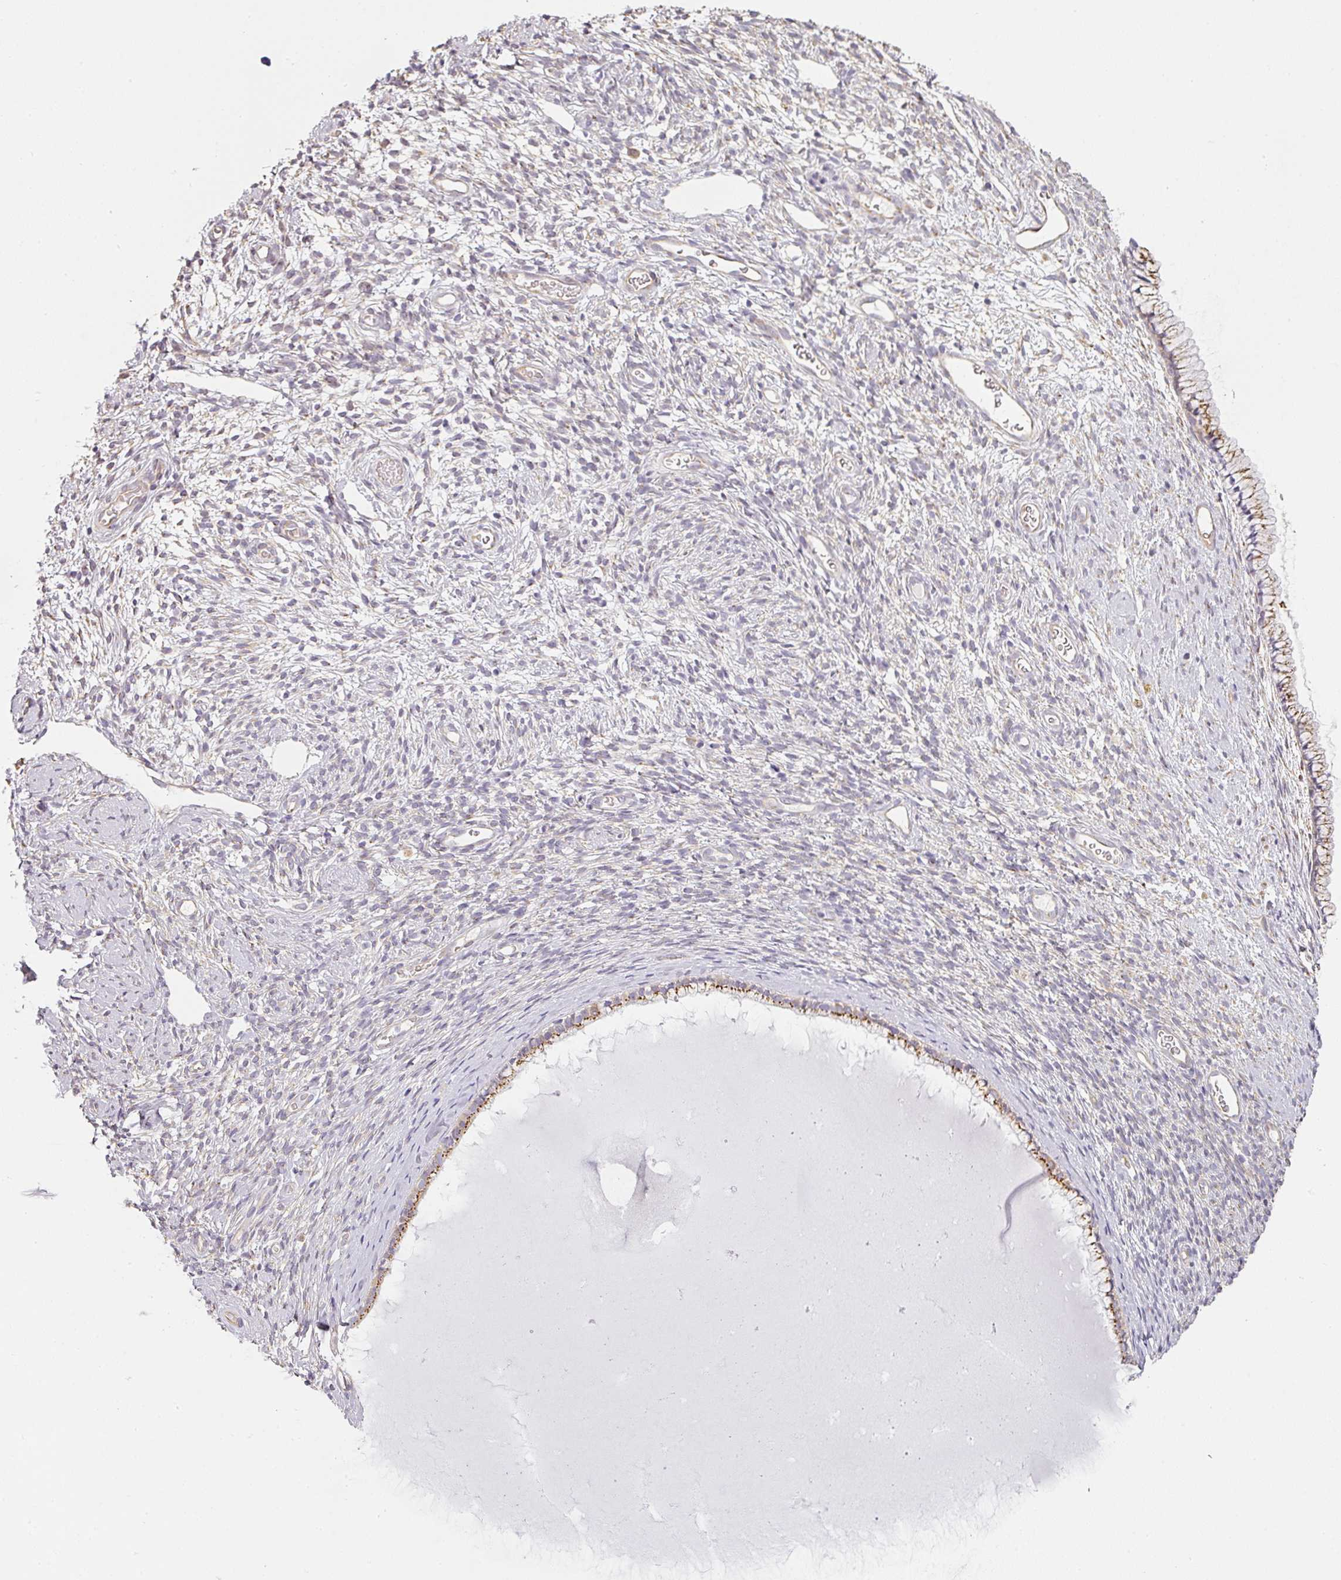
{"staining": {"intensity": "moderate", "quantity": ">75%", "location": "cytoplasmic/membranous"}, "tissue": "cervix", "cell_type": "Glandular cells", "image_type": "normal", "snomed": [{"axis": "morphology", "description": "Normal tissue, NOS"}, {"axis": "topography", "description": "Cervix"}], "caption": "IHC (DAB) staining of unremarkable human cervix shows moderate cytoplasmic/membranous protein positivity in approximately >75% of glandular cells.", "gene": "ATP8B2", "patient": {"sex": "female", "age": 76}}